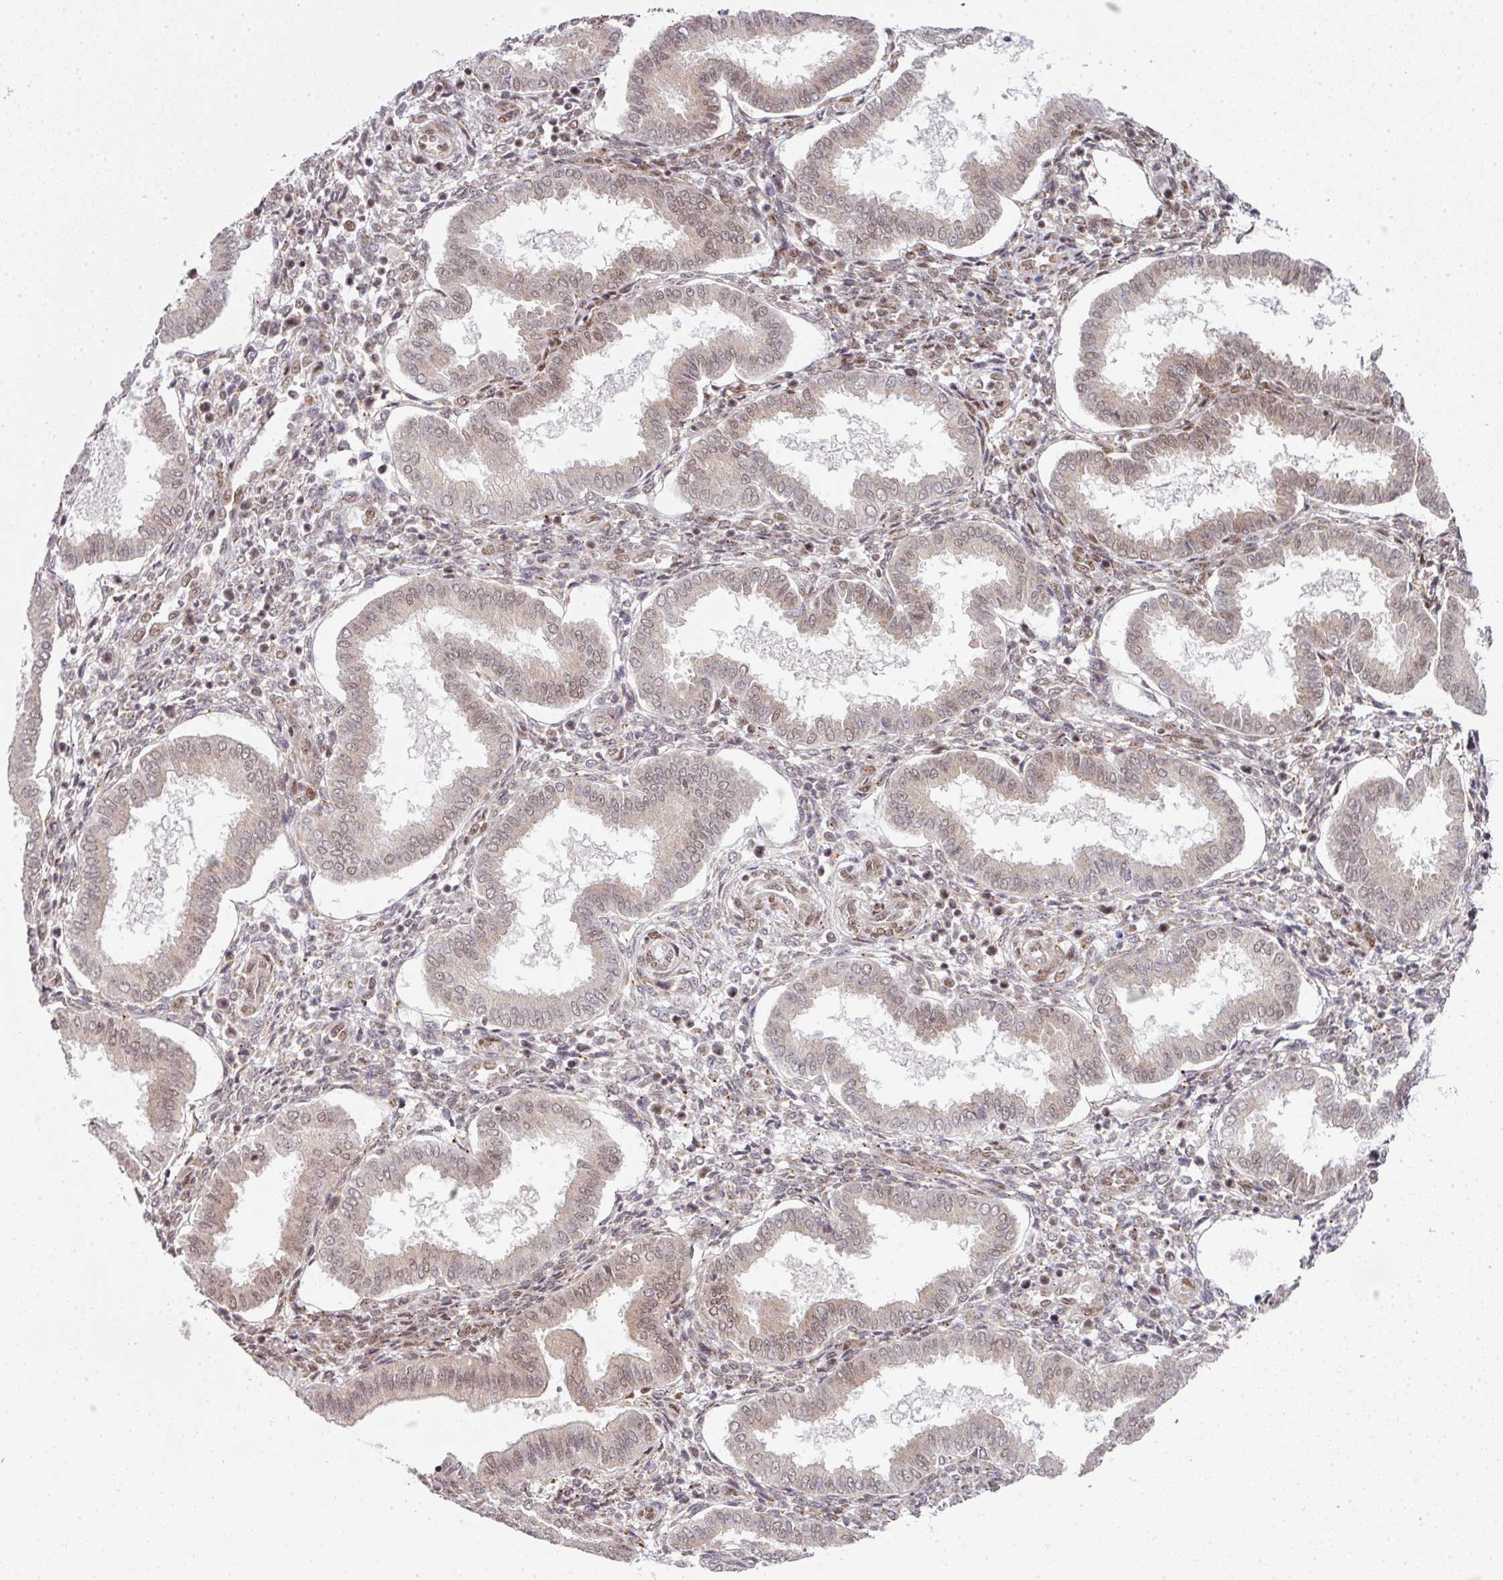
{"staining": {"intensity": "moderate", "quantity": "25%-75%", "location": "nuclear"}, "tissue": "endometrium", "cell_type": "Cells in endometrial stroma", "image_type": "normal", "snomed": [{"axis": "morphology", "description": "Normal tissue, NOS"}, {"axis": "topography", "description": "Endometrium"}], "caption": "Endometrium stained with immunohistochemistry (IHC) shows moderate nuclear expression in approximately 25%-75% of cells in endometrial stroma.", "gene": "NFYA", "patient": {"sex": "female", "age": 24}}